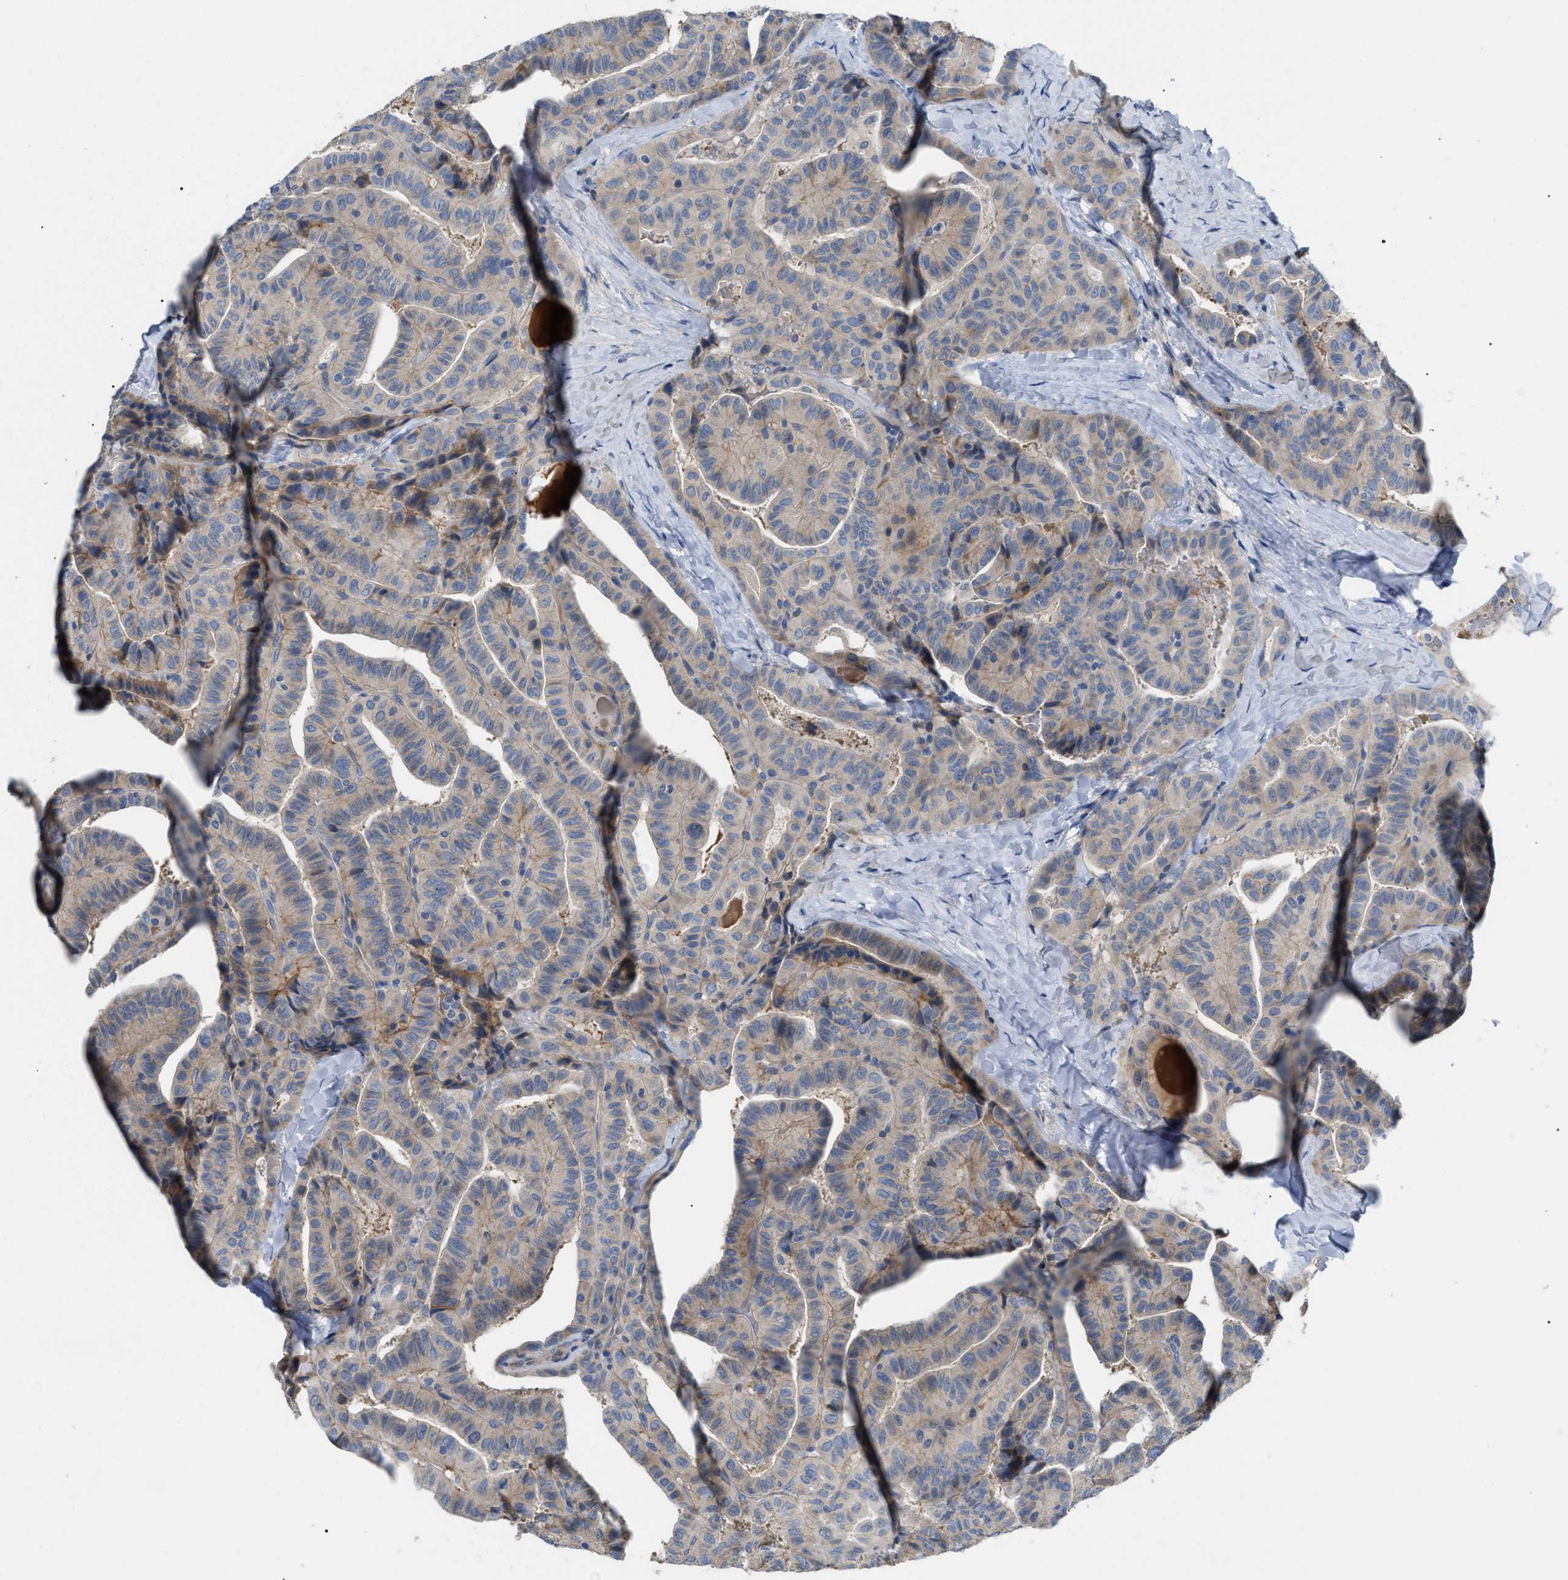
{"staining": {"intensity": "weak", "quantity": "<25%", "location": "cytoplasmic/membranous"}, "tissue": "thyroid cancer", "cell_type": "Tumor cells", "image_type": "cancer", "snomed": [{"axis": "morphology", "description": "Papillary adenocarcinoma, NOS"}, {"axis": "topography", "description": "Thyroid gland"}], "caption": "This micrograph is of thyroid cancer stained with IHC to label a protein in brown with the nuclei are counter-stained blue. There is no staining in tumor cells.", "gene": "DHX58", "patient": {"sex": "male", "age": 77}}